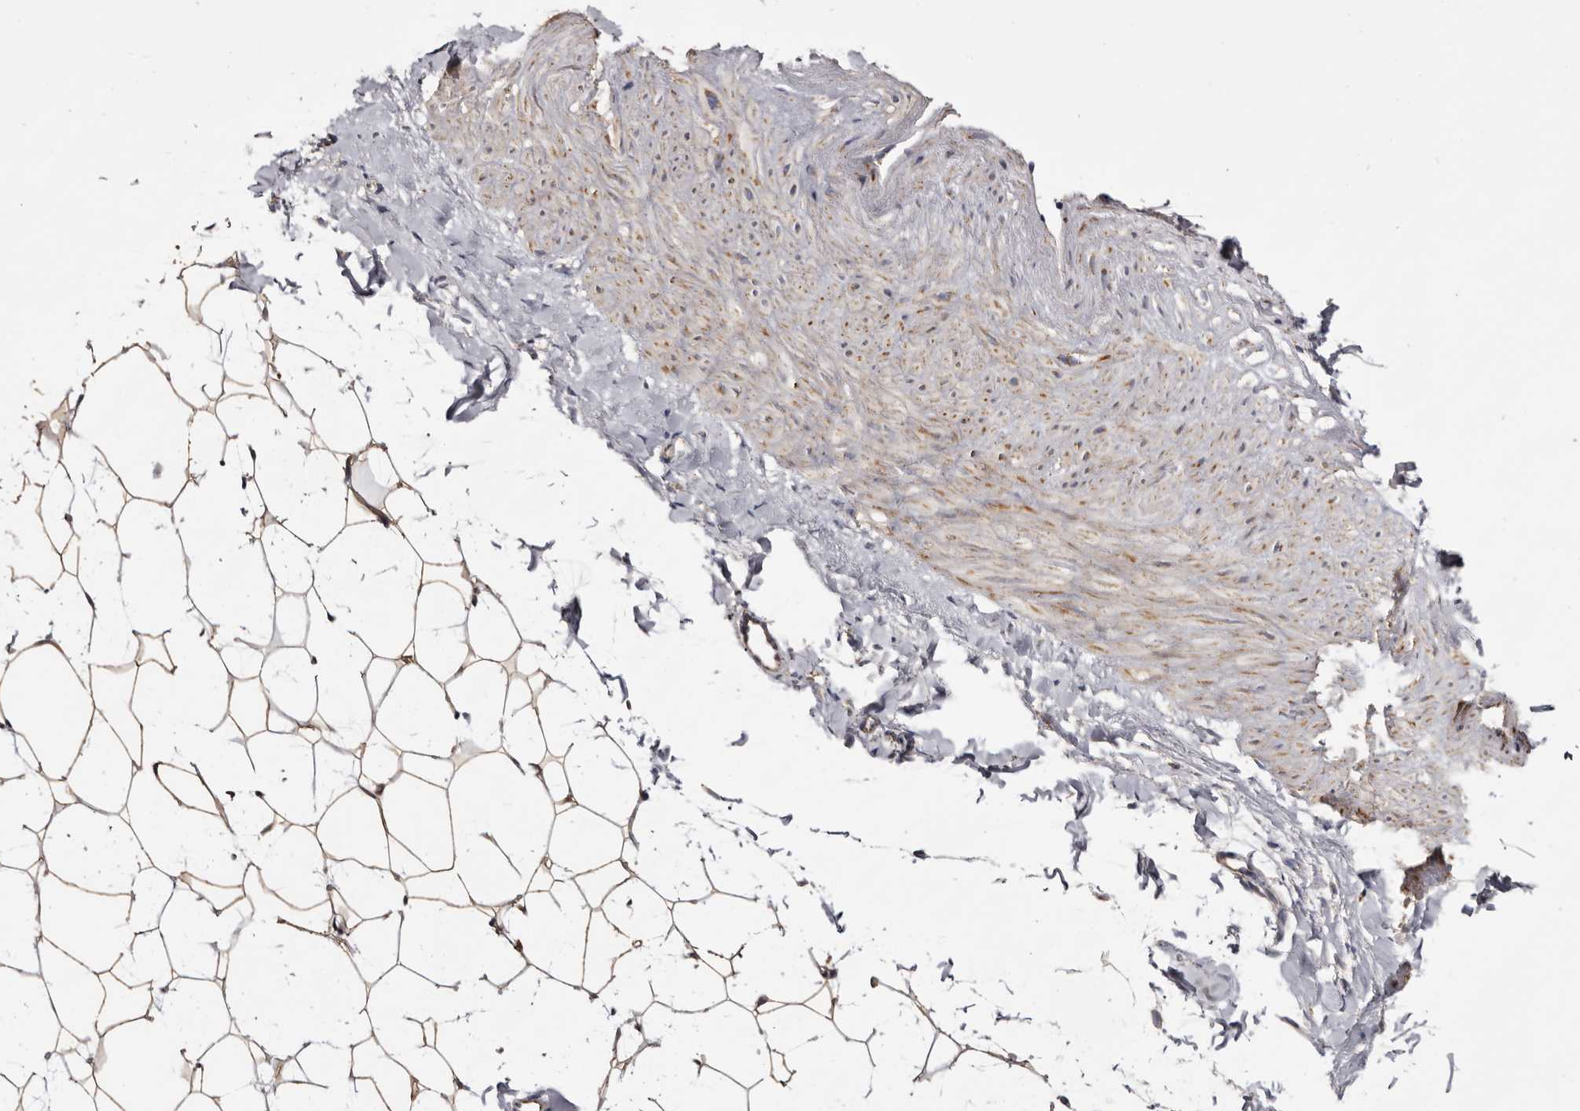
{"staining": {"intensity": "moderate", "quantity": ">75%", "location": "cytoplasmic/membranous"}, "tissue": "breast", "cell_type": "Adipocytes", "image_type": "normal", "snomed": [{"axis": "morphology", "description": "Normal tissue, NOS"}, {"axis": "topography", "description": "Breast"}], "caption": "Immunohistochemistry (IHC) (DAB) staining of normal human breast exhibits moderate cytoplasmic/membranous protein expression in about >75% of adipocytes.", "gene": "MECR", "patient": {"sex": "female", "age": 23}}